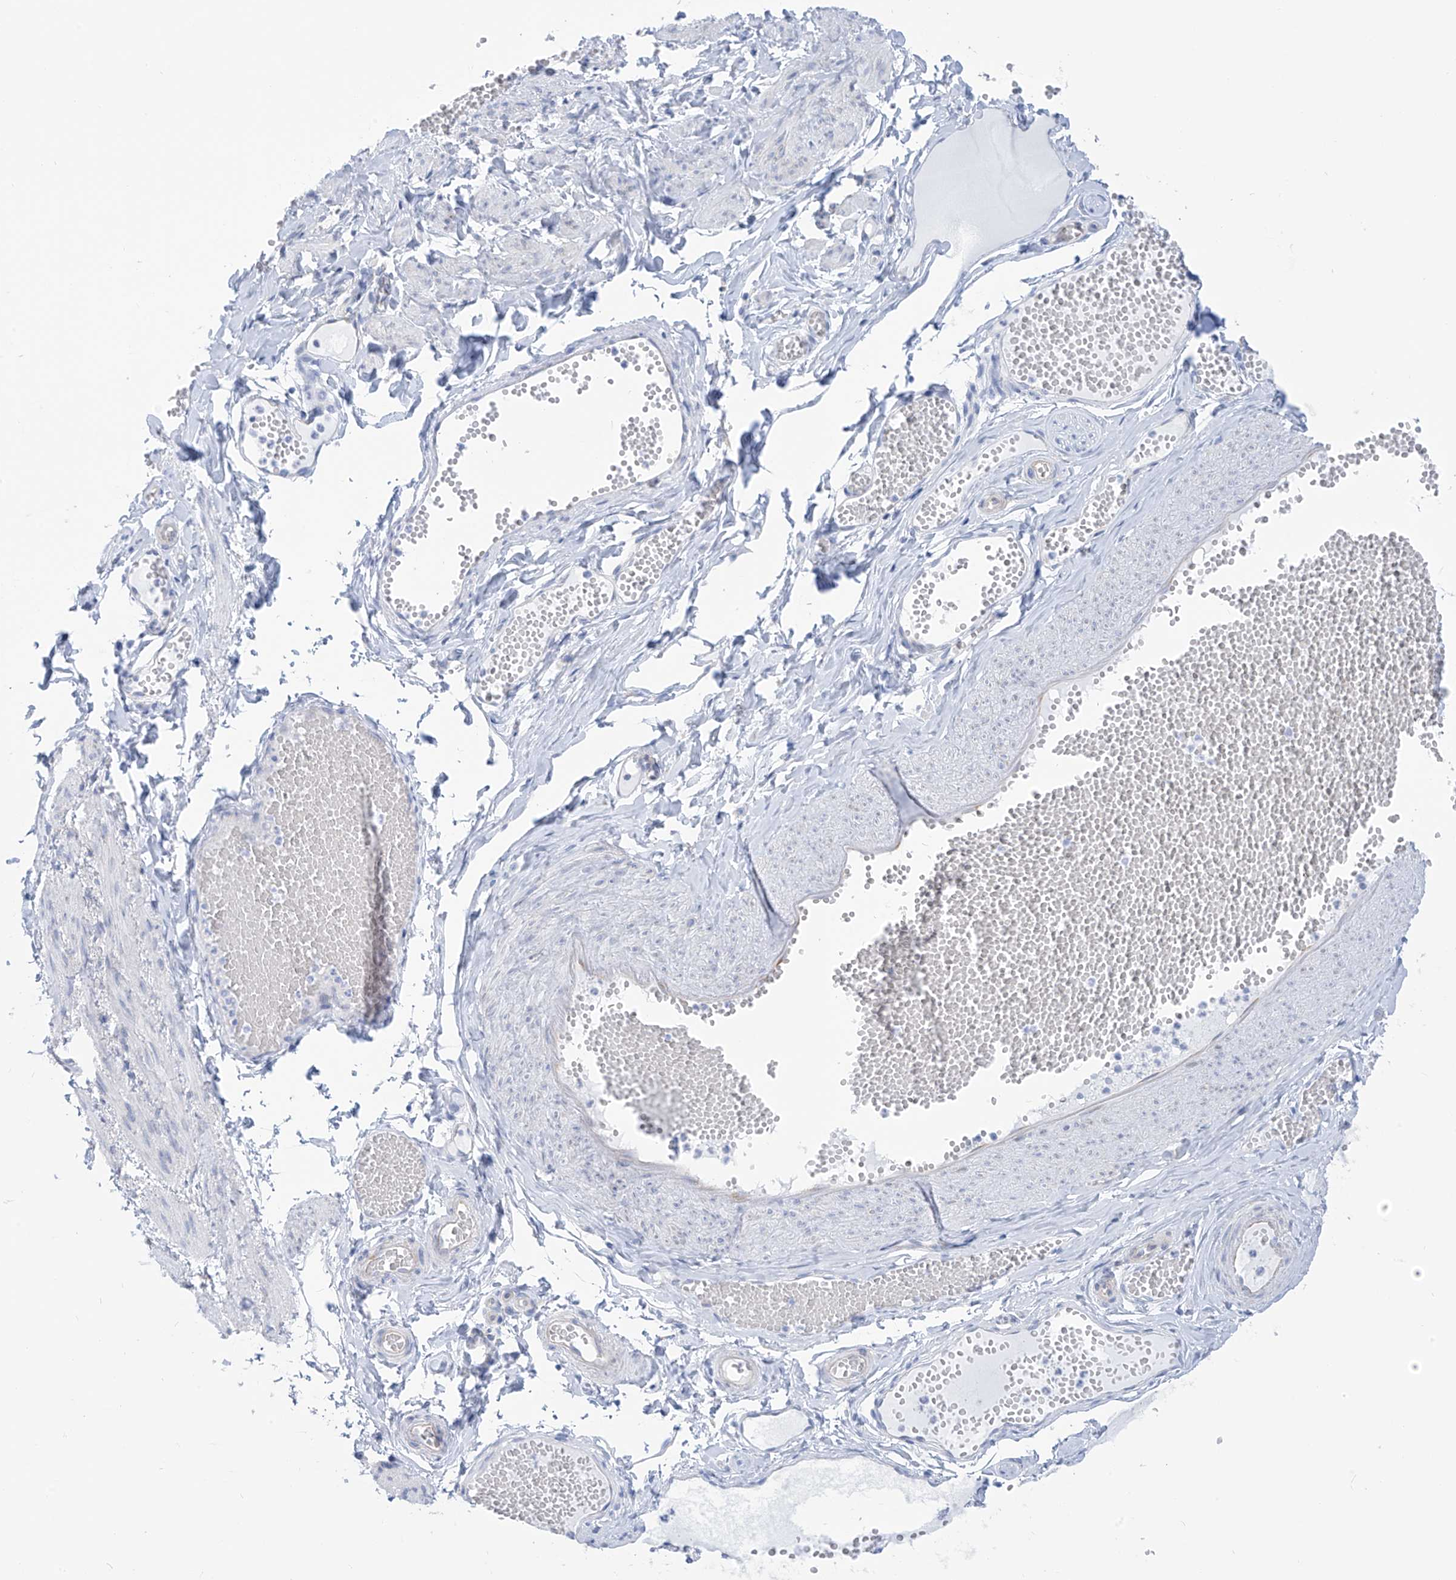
{"staining": {"intensity": "negative", "quantity": "none", "location": "none"}, "tissue": "adipose tissue", "cell_type": "Adipocytes", "image_type": "normal", "snomed": [{"axis": "morphology", "description": "Normal tissue, NOS"}, {"axis": "topography", "description": "Smooth muscle"}, {"axis": "topography", "description": "Peripheral nerve tissue"}], "caption": "High magnification brightfield microscopy of benign adipose tissue stained with DAB (3,3'-diaminobenzidine) (brown) and counterstained with hematoxylin (blue): adipocytes show no significant staining. (Immunohistochemistry, brightfield microscopy, high magnification).", "gene": "RCN2", "patient": {"sex": "female", "age": 39}}